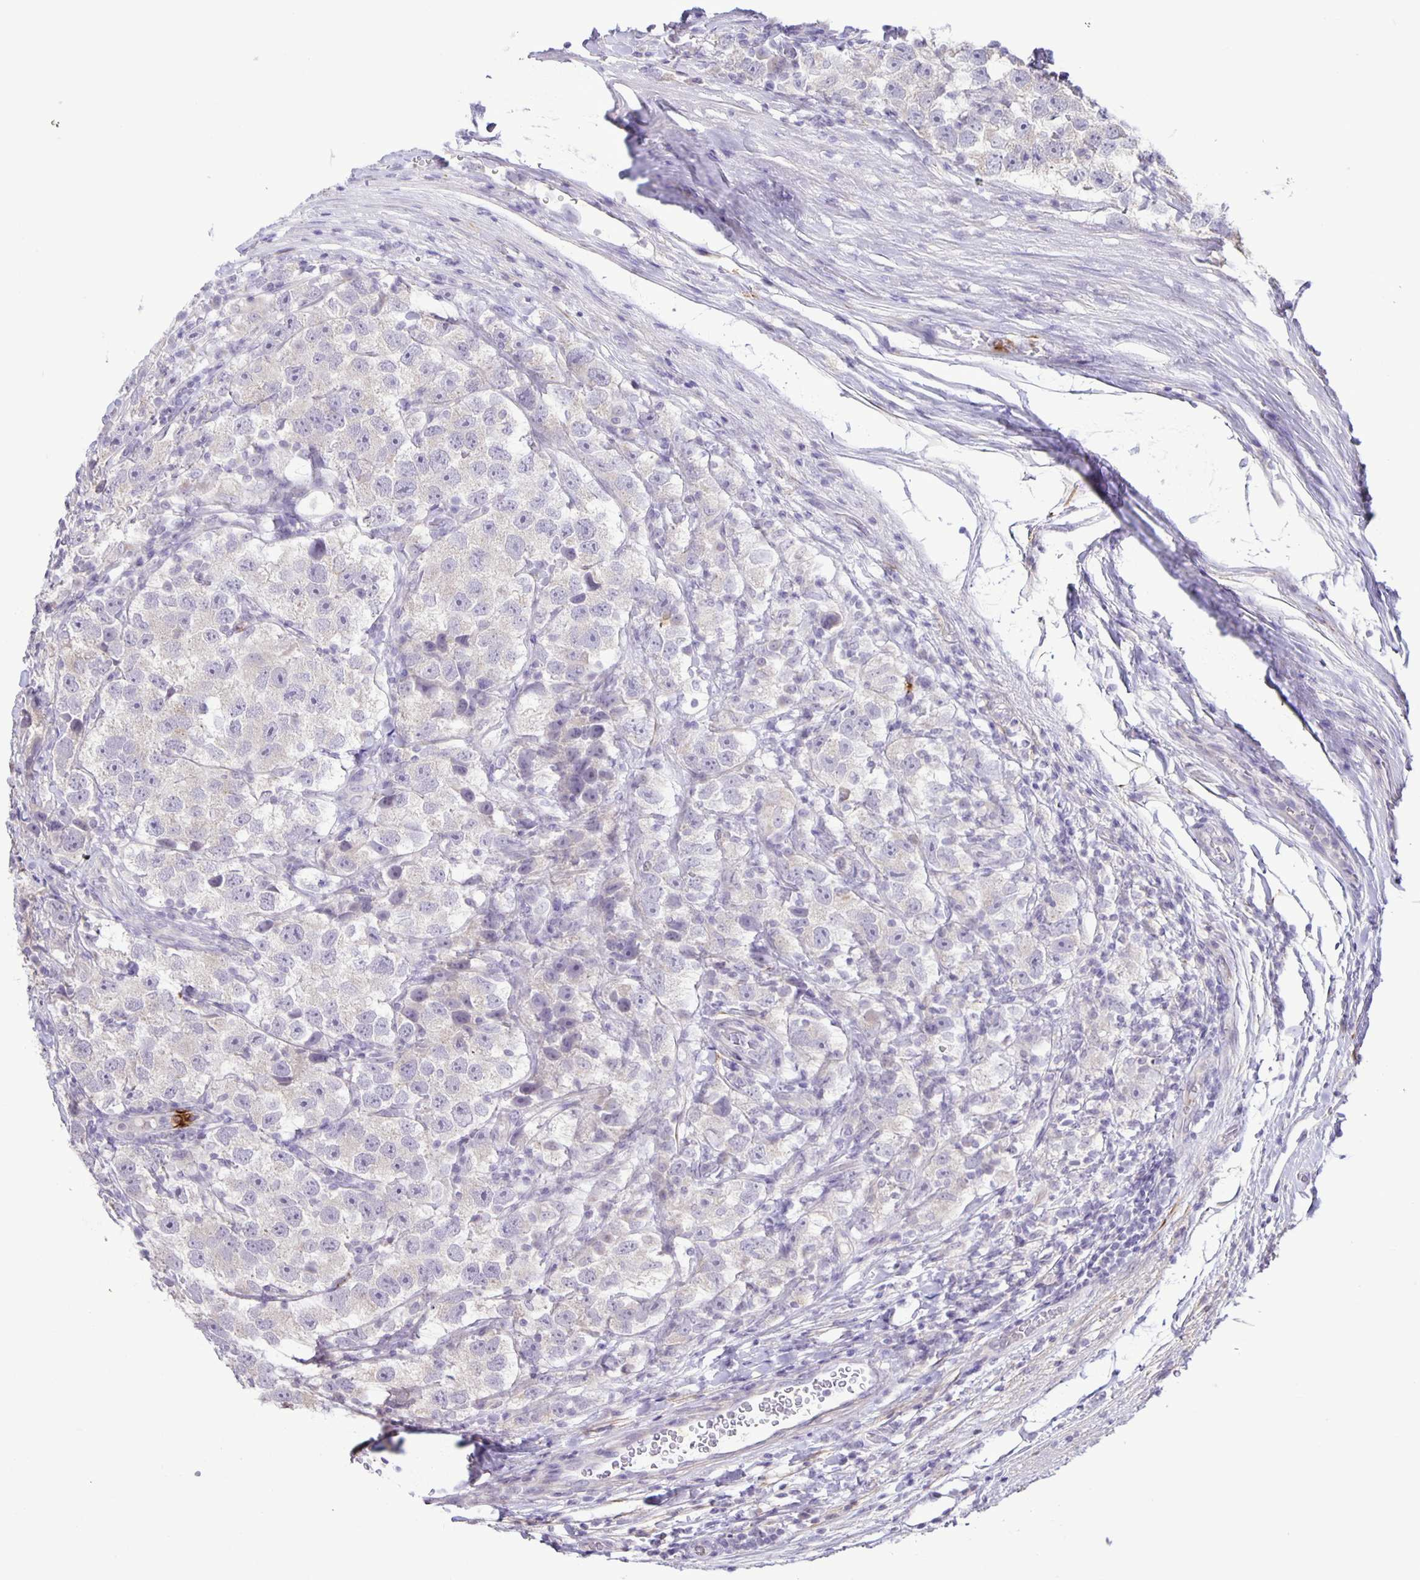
{"staining": {"intensity": "negative", "quantity": "none", "location": "none"}, "tissue": "testis cancer", "cell_type": "Tumor cells", "image_type": "cancer", "snomed": [{"axis": "morphology", "description": "Seminoma, NOS"}, {"axis": "topography", "description": "Testis"}], "caption": "A photomicrograph of testis cancer (seminoma) stained for a protein exhibits no brown staining in tumor cells. Brightfield microscopy of immunohistochemistry stained with DAB (3,3'-diaminobenzidine) (brown) and hematoxylin (blue), captured at high magnification.", "gene": "ADCK1", "patient": {"sex": "male", "age": 26}}